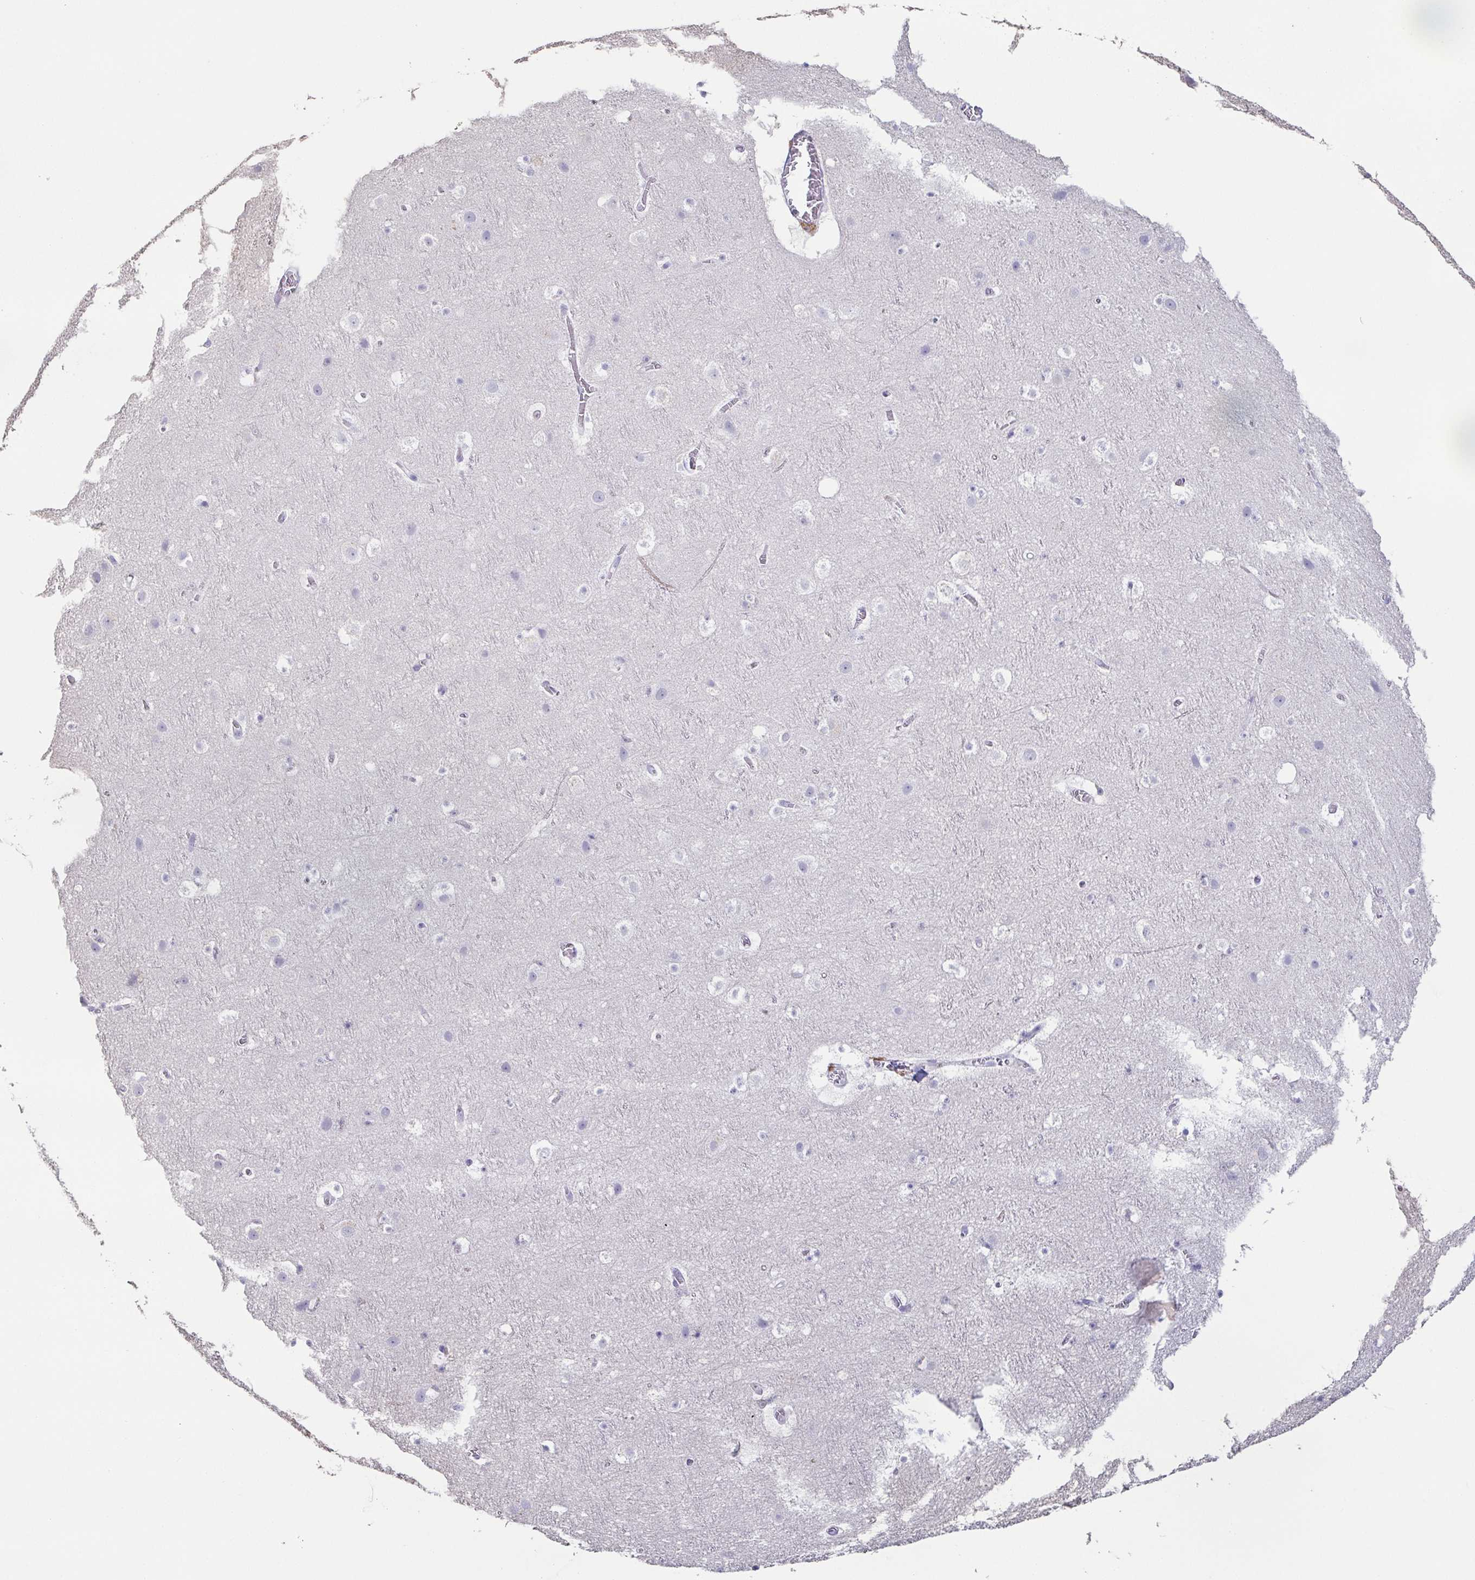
{"staining": {"intensity": "negative", "quantity": "none", "location": "none"}, "tissue": "cerebral cortex", "cell_type": "Endothelial cells", "image_type": "normal", "snomed": [{"axis": "morphology", "description": "Normal tissue, NOS"}, {"axis": "topography", "description": "Cerebral cortex"}], "caption": "Immunohistochemistry (IHC) micrograph of benign human cerebral cortex stained for a protein (brown), which reveals no staining in endothelial cells. (Stains: DAB (3,3'-diaminobenzidine) immunohistochemistry (IHC) with hematoxylin counter stain, Microscopy: brightfield microscopy at high magnification).", "gene": "BPIFA2", "patient": {"sex": "female", "age": 42}}